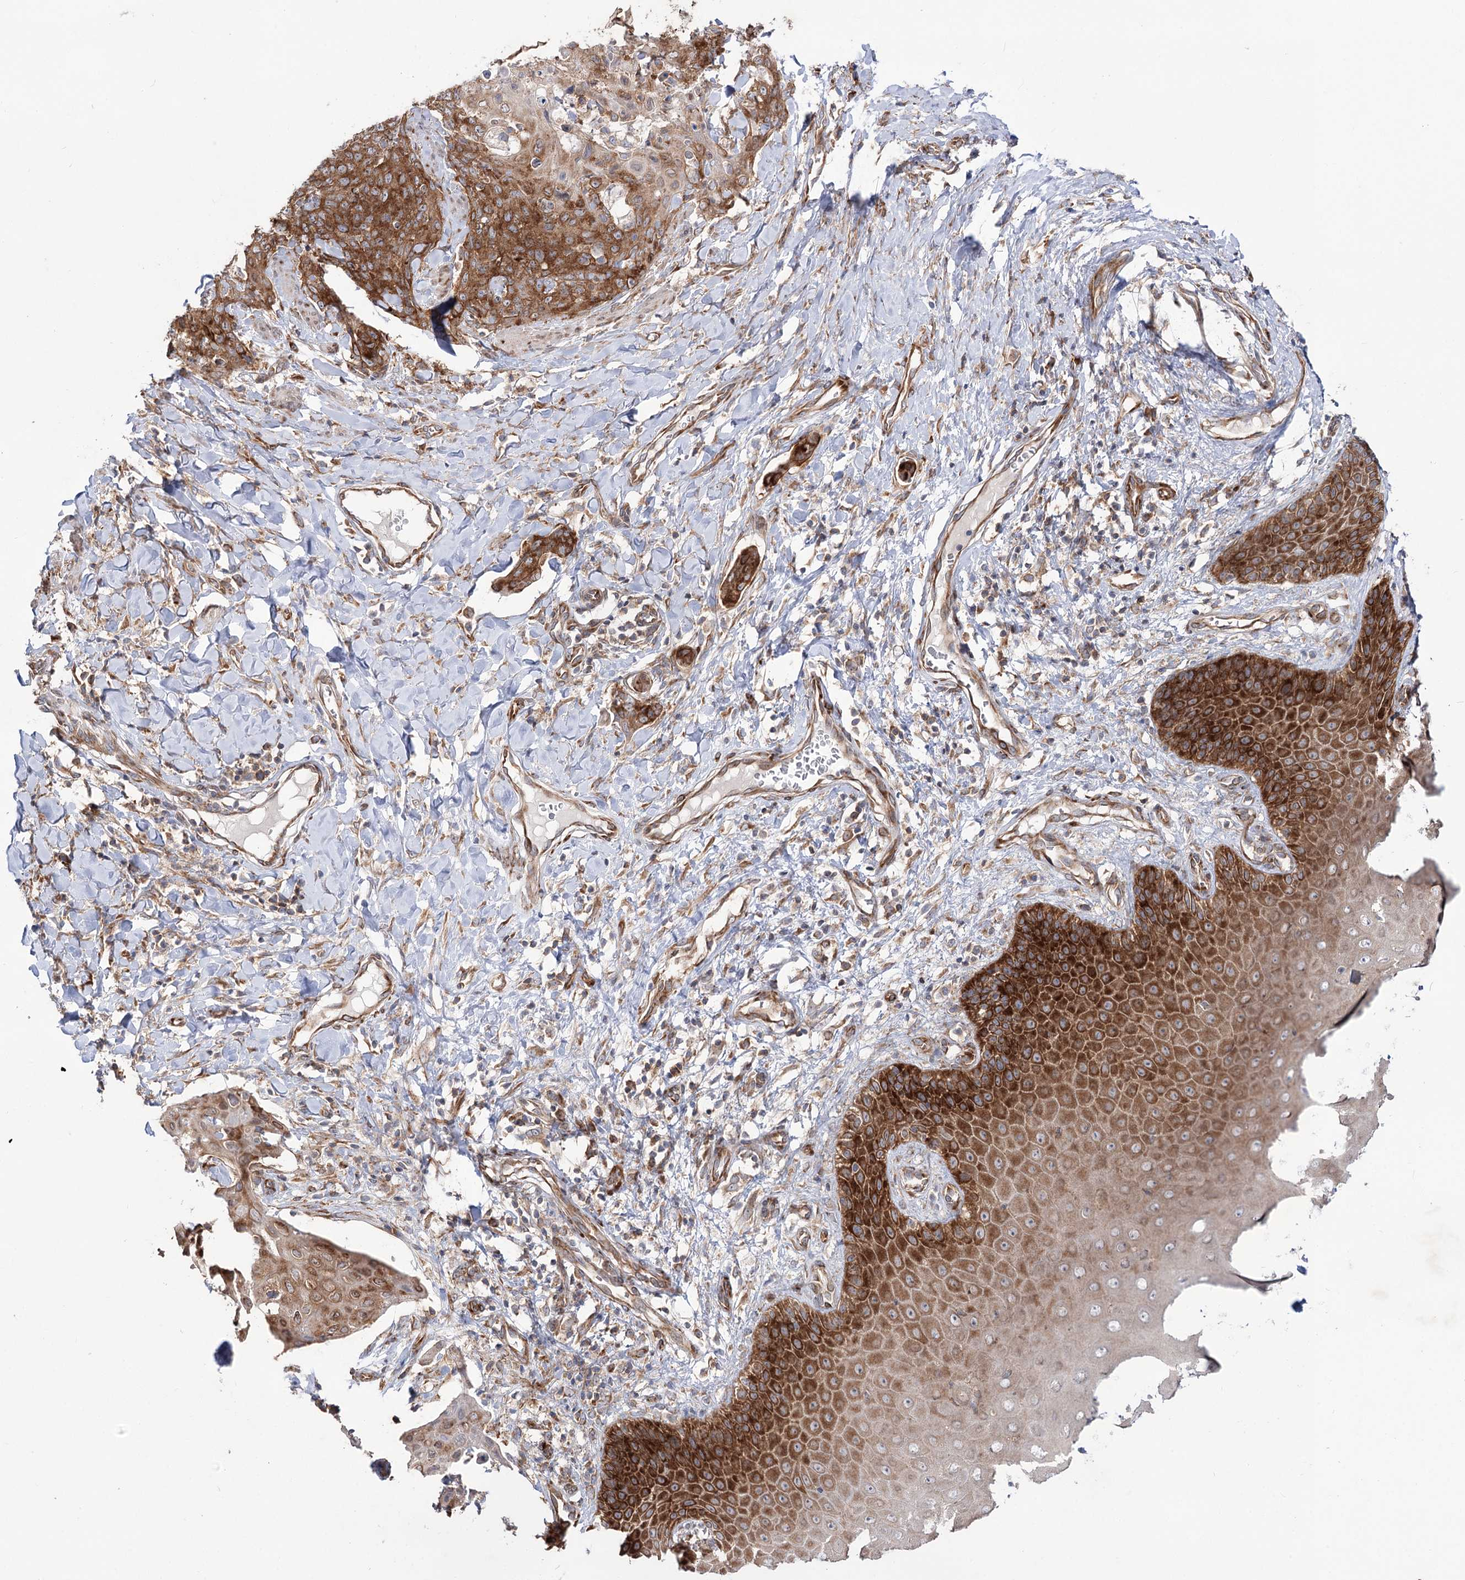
{"staining": {"intensity": "strong", "quantity": ">75%", "location": "cytoplasmic/membranous"}, "tissue": "skin cancer", "cell_type": "Tumor cells", "image_type": "cancer", "snomed": [{"axis": "morphology", "description": "Squamous cell carcinoma, NOS"}, {"axis": "topography", "description": "Skin"}, {"axis": "topography", "description": "Vulva"}], "caption": "Human skin squamous cell carcinoma stained for a protein (brown) exhibits strong cytoplasmic/membranous positive expression in about >75% of tumor cells.", "gene": "VWA2", "patient": {"sex": "female", "age": 85}}